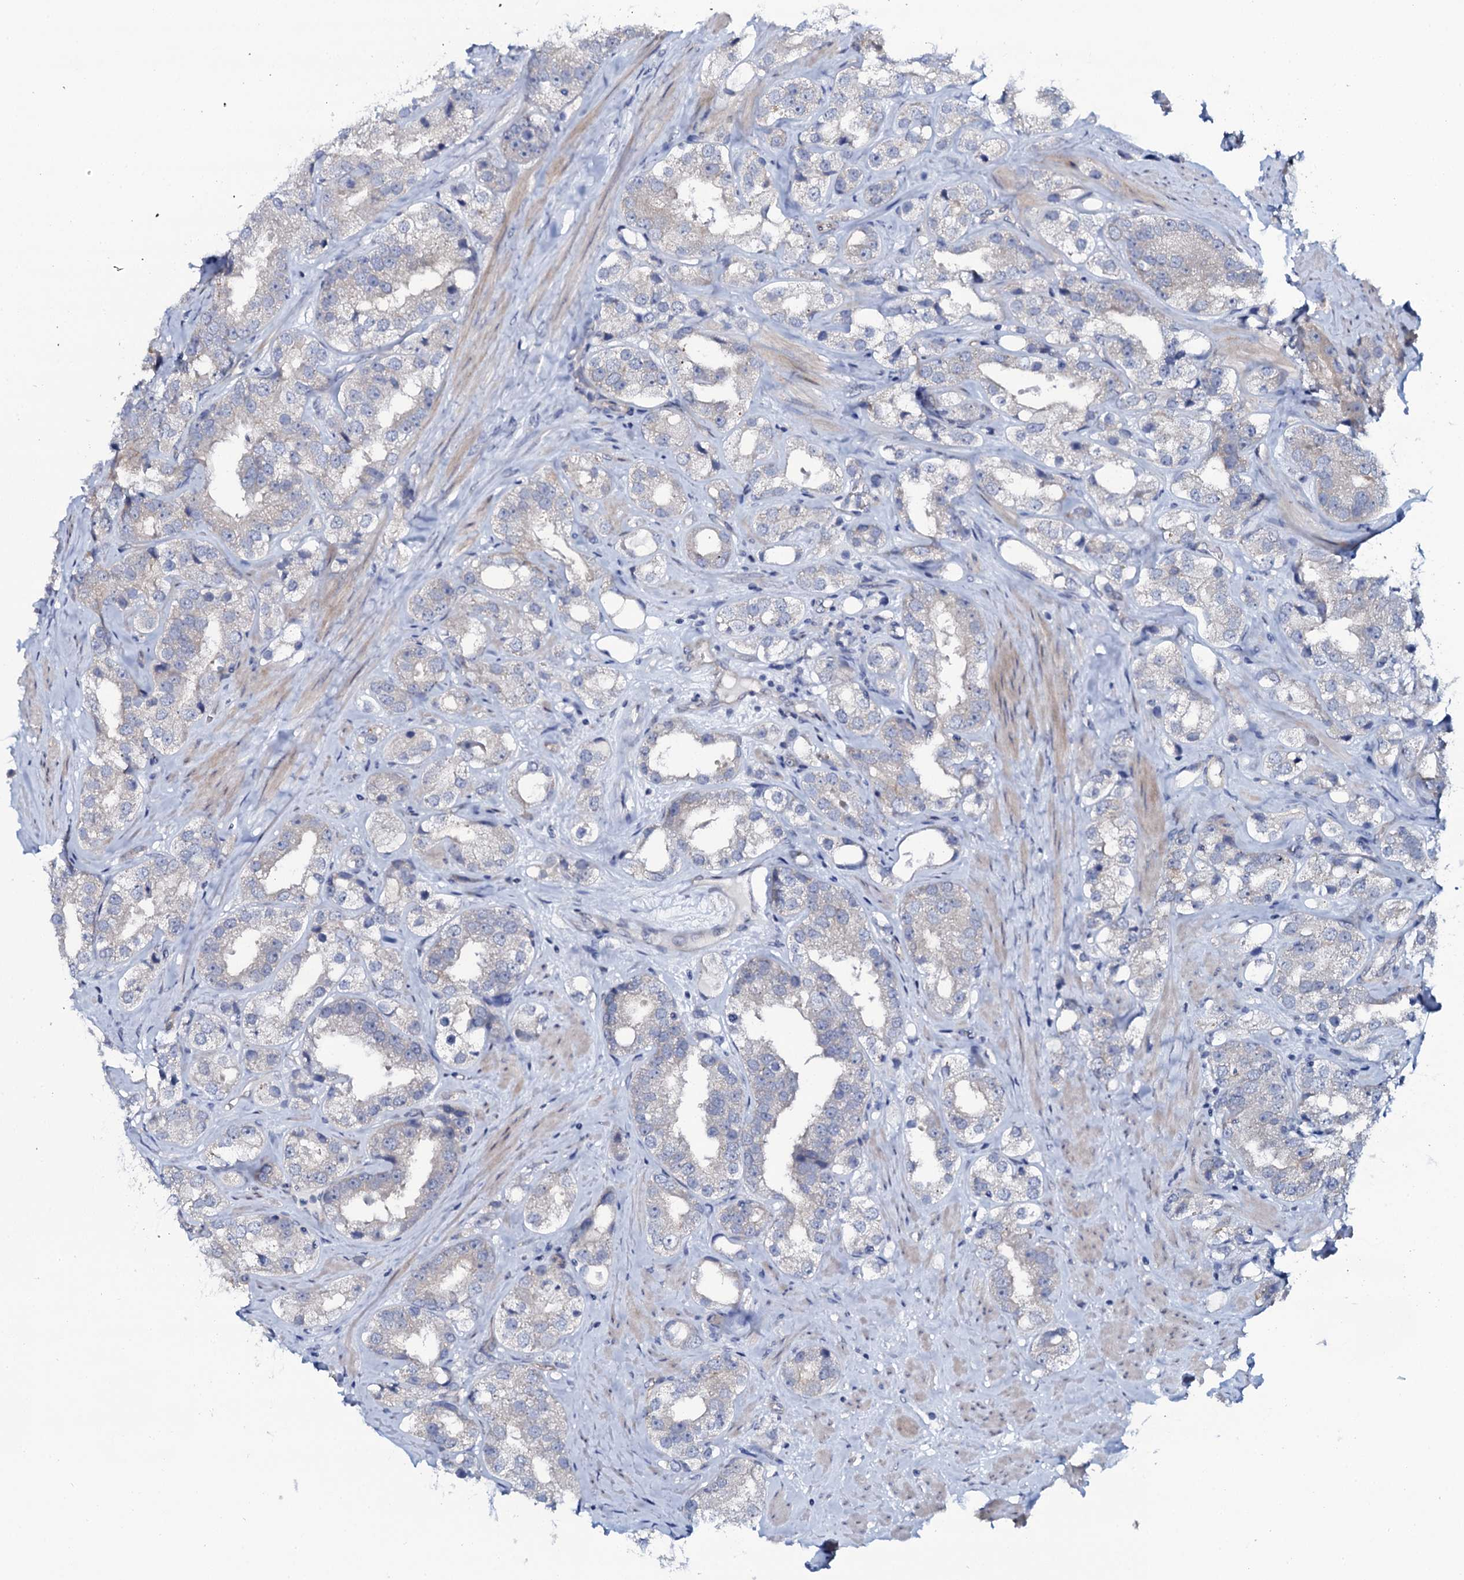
{"staining": {"intensity": "negative", "quantity": "none", "location": "none"}, "tissue": "prostate cancer", "cell_type": "Tumor cells", "image_type": "cancer", "snomed": [{"axis": "morphology", "description": "Adenocarcinoma, NOS"}, {"axis": "topography", "description": "Prostate"}], "caption": "Immunohistochemistry (IHC) of prostate adenocarcinoma displays no staining in tumor cells. (DAB (3,3'-diaminobenzidine) IHC with hematoxylin counter stain).", "gene": "C10orf88", "patient": {"sex": "male", "age": 79}}